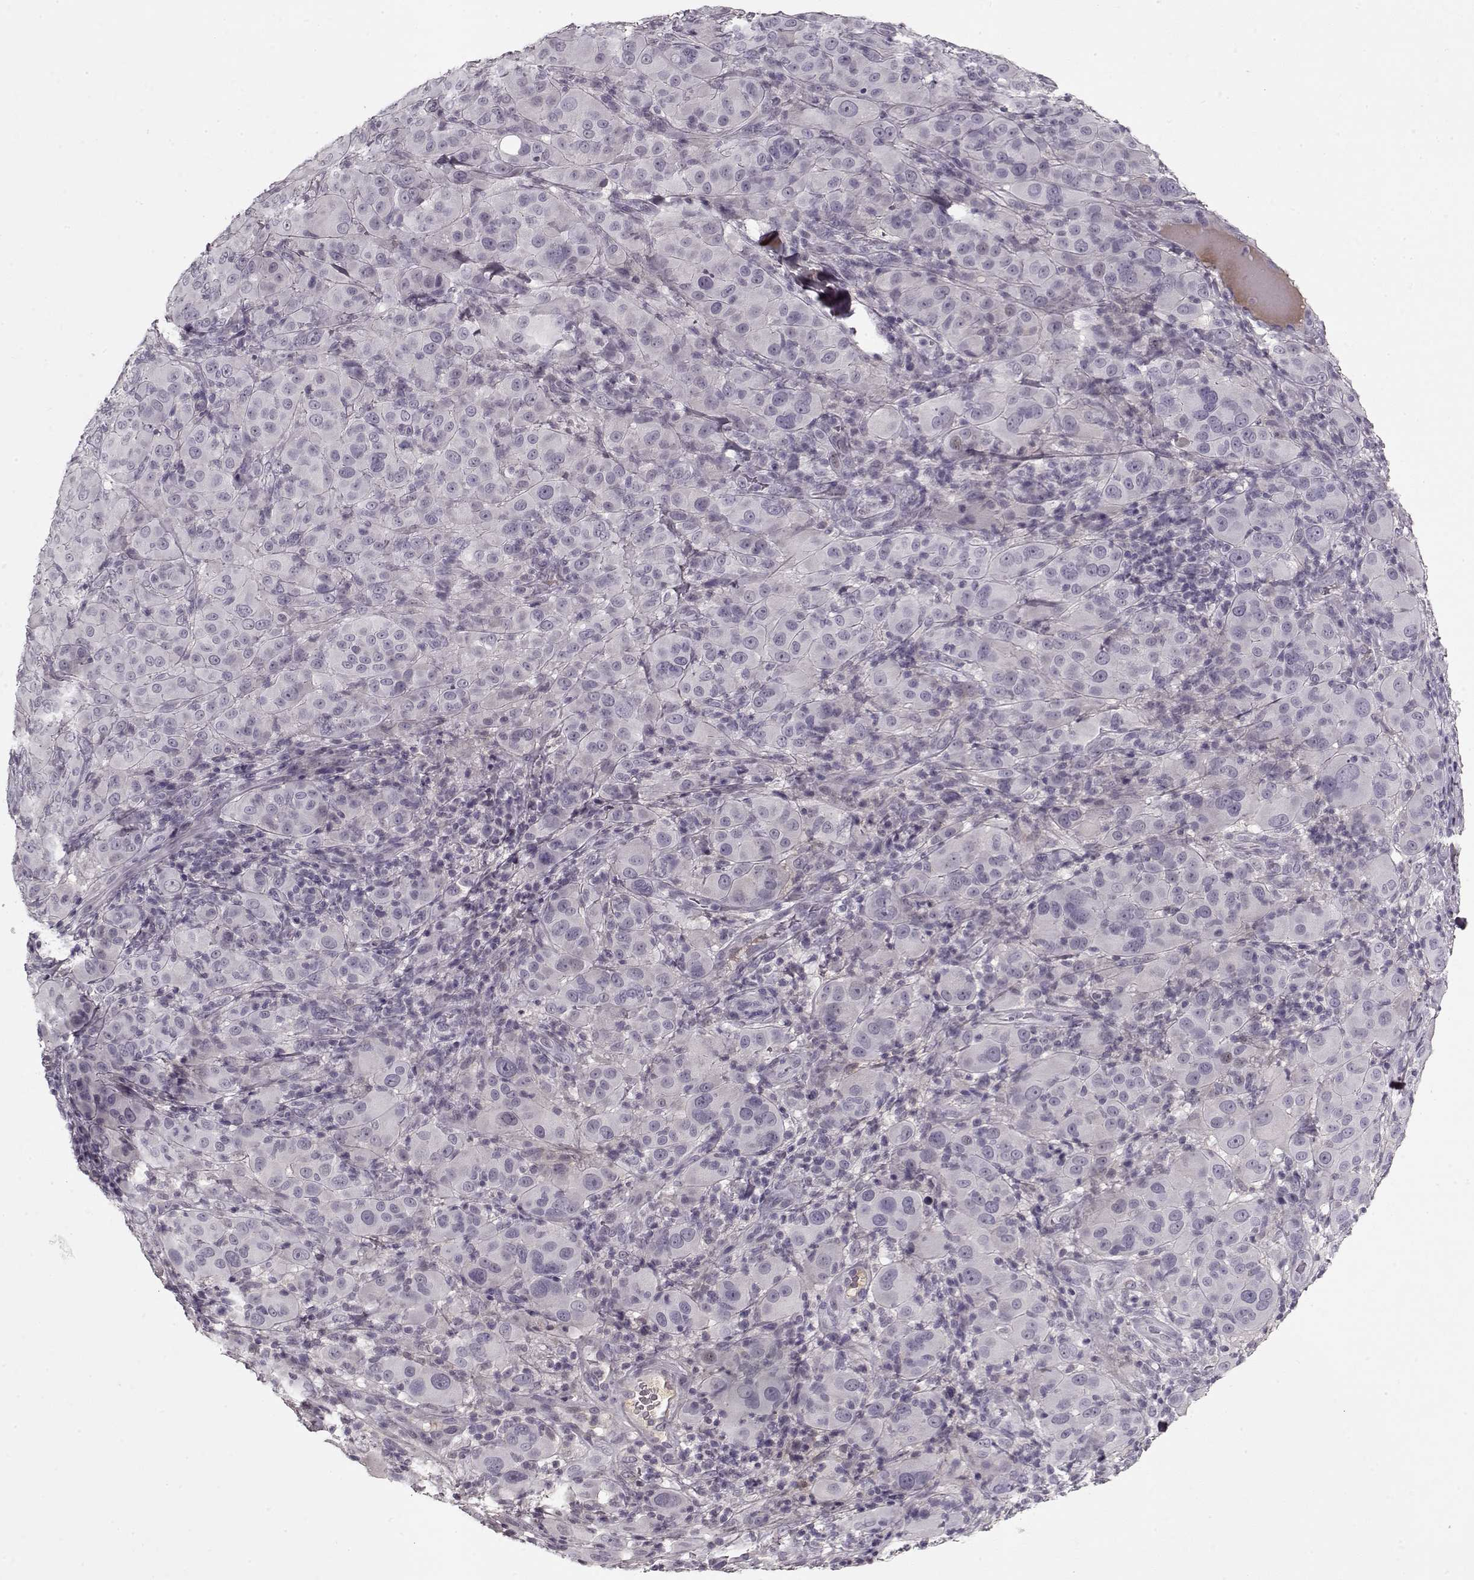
{"staining": {"intensity": "negative", "quantity": "none", "location": "none"}, "tissue": "melanoma", "cell_type": "Tumor cells", "image_type": "cancer", "snomed": [{"axis": "morphology", "description": "Malignant melanoma, NOS"}, {"axis": "topography", "description": "Skin"}], "caption": "Tumor cells are negative for protein expression in human malignant melanoma.", "gene": "LUM", "patient": {"sex": "female", "age": 87}}